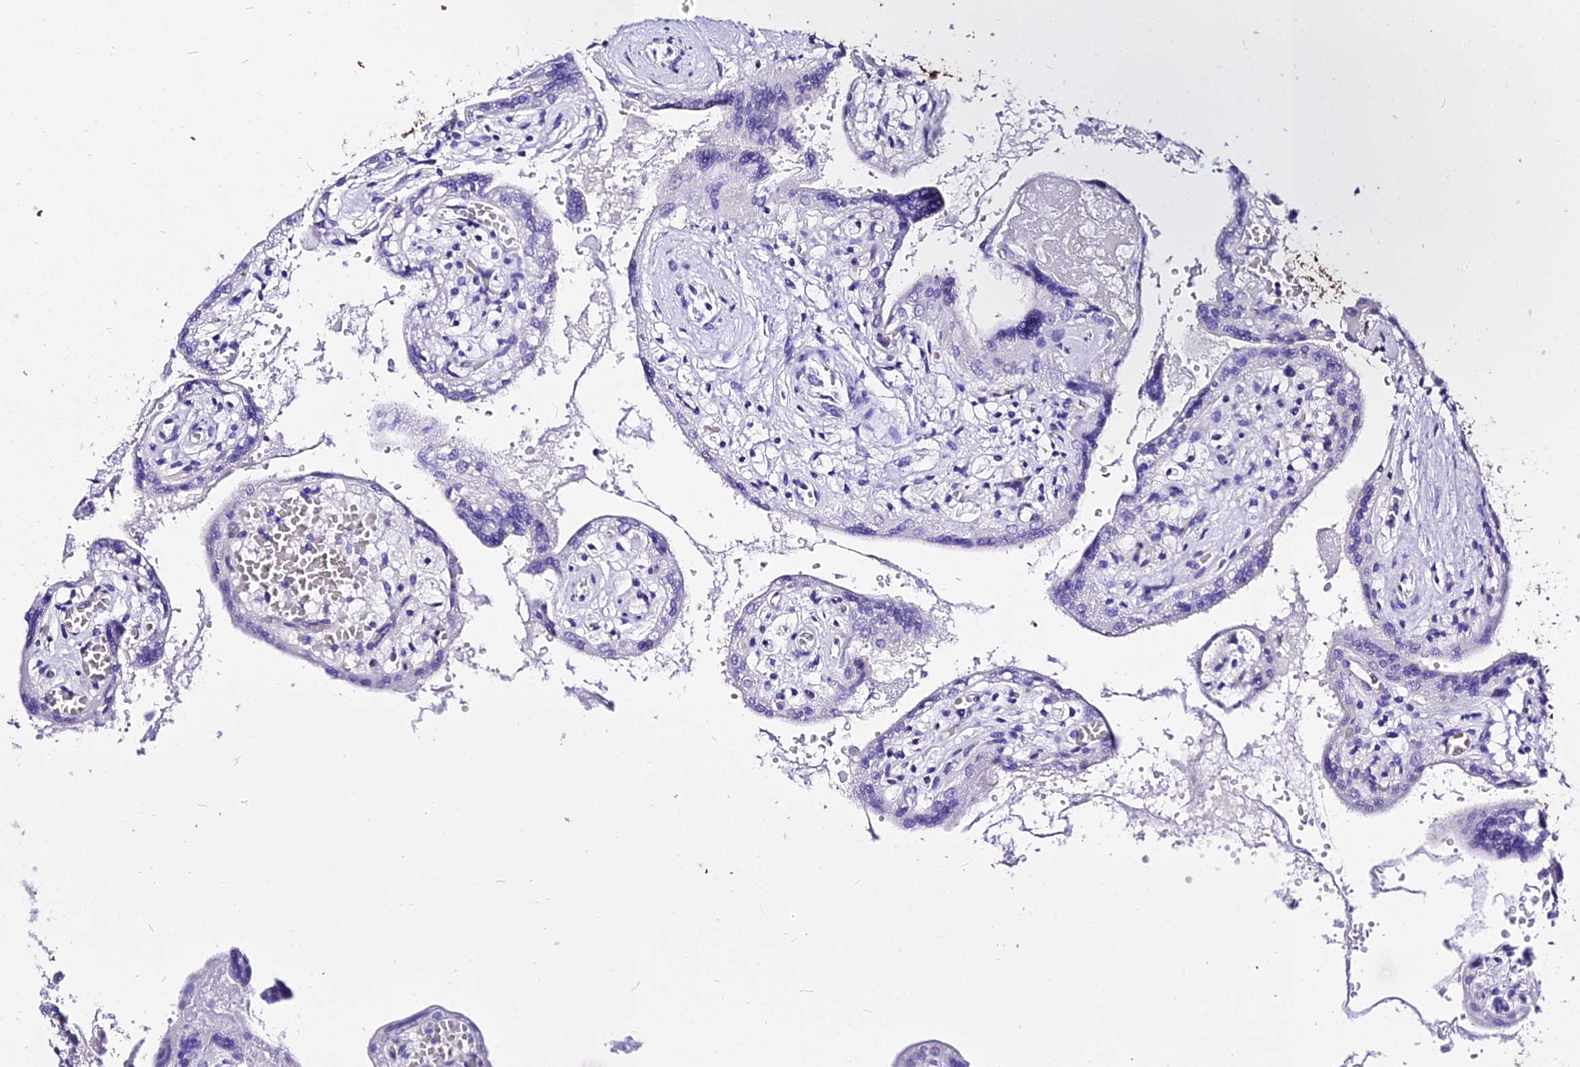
{"staining": {"intensity": "negative", "quantity": "none", "location": "none"}, "tissue": "placenta", "cell_type": "Trophoblastic cells", "image_type": "normal", "snomed": [{"axis": "morphology", "description": "Normal tissue, NOS"}, {"axis": "topography", "description": "Placenta"}], "caption": "IHC of benign placenta demonstrates no expression in trophoblastic cells.", "gene": "DEFB106A", "patient": {"sex": "female", "age": 37}}